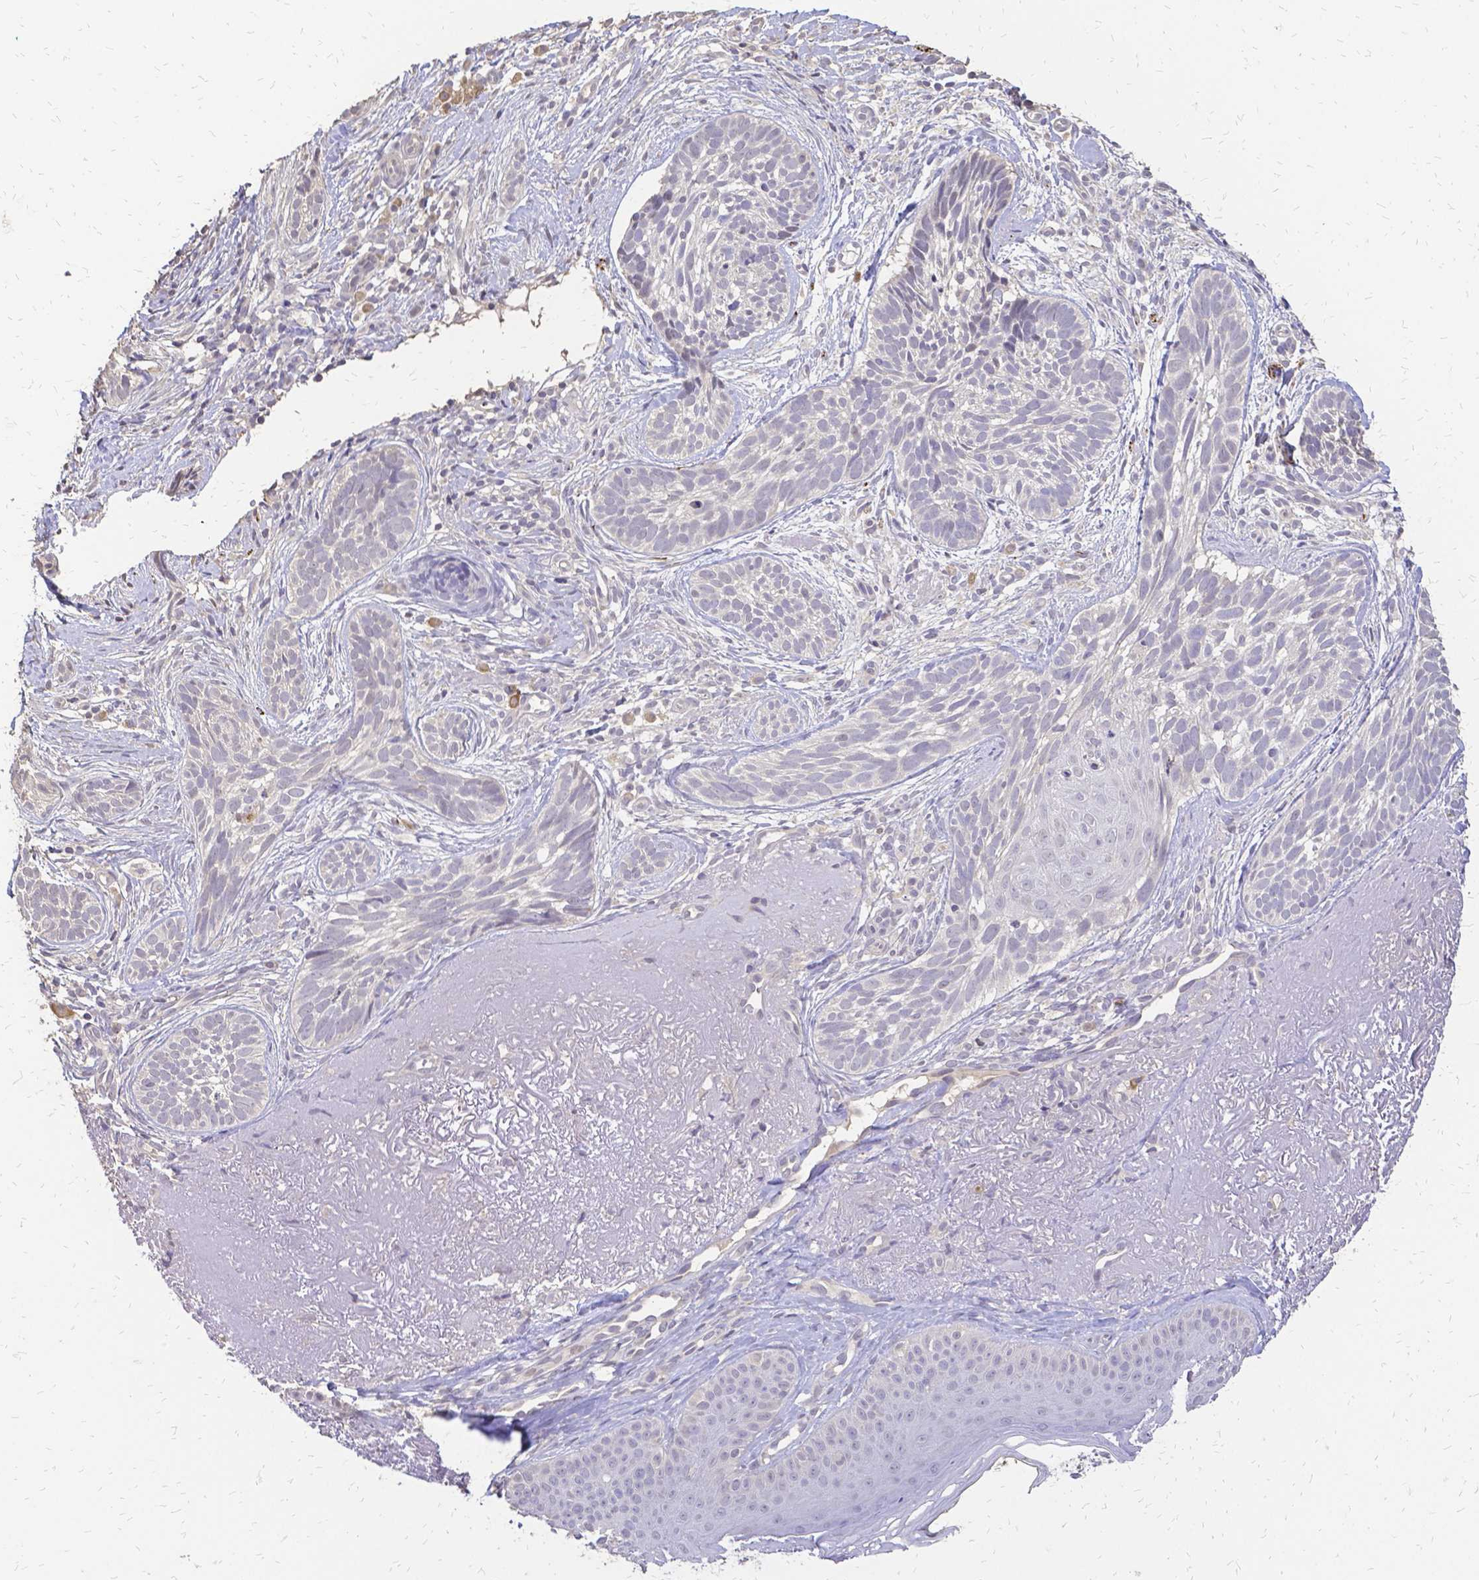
{"staining": {"intensity": "negative", "quantity": "none", "location": "none"}, "tissue": "skin cancer", "cell_type": "Tumor cells", "image_type": "cancer", "snomed": [{"axis": "morphology", "description": "Basal cell carcinoma"}, {"axis": "morphology", "description": "BCC, high aggressive"}, {"axis": "topography", "description": "Skin"}], "caption": "This is an IHC image of basal cell carcinoma (skin). There is no staining in tumor cells.", "gene": "CIB1", "patient": {"sex": "female", "age": 86}}